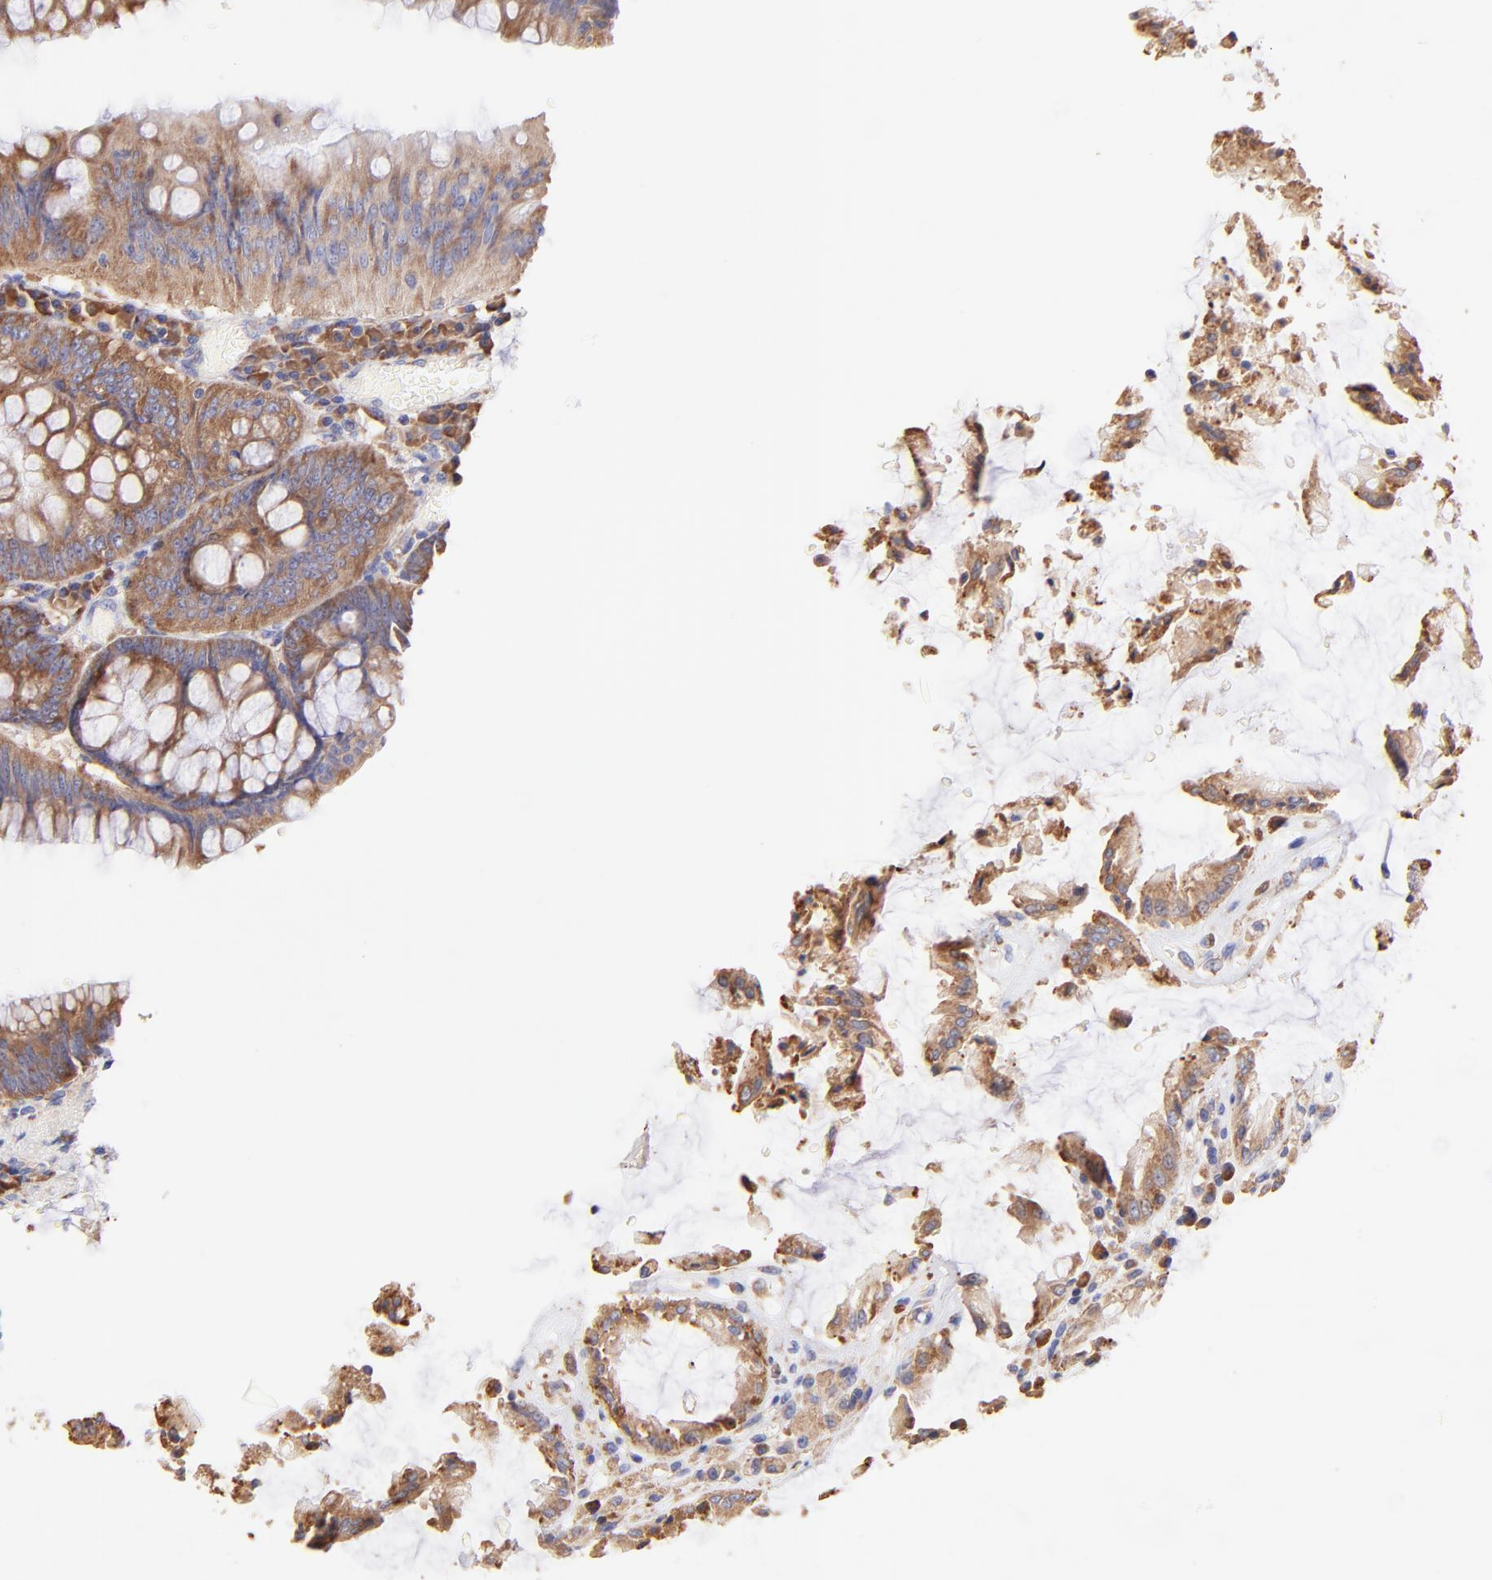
{"staining": {"intensity": "moderate", "quantity": ">75%", "location": "cytoplasmic/membranous"}, "tissue": "rectum", "cell_type": "Glandular cells", "image_type": "normal", "snomed": [{"axis": "morphology", "description": "Normal tissue, NOS"}, {"axis": "topography", "description": "Rectum"}], "caption": "Protein analysis of normal rectum shows moderate cytoplasmic/membranous positivity in approximately >75% of glandular cells.", "gene": "RPL30", "patient": {"sex": "female", "age": 46}}